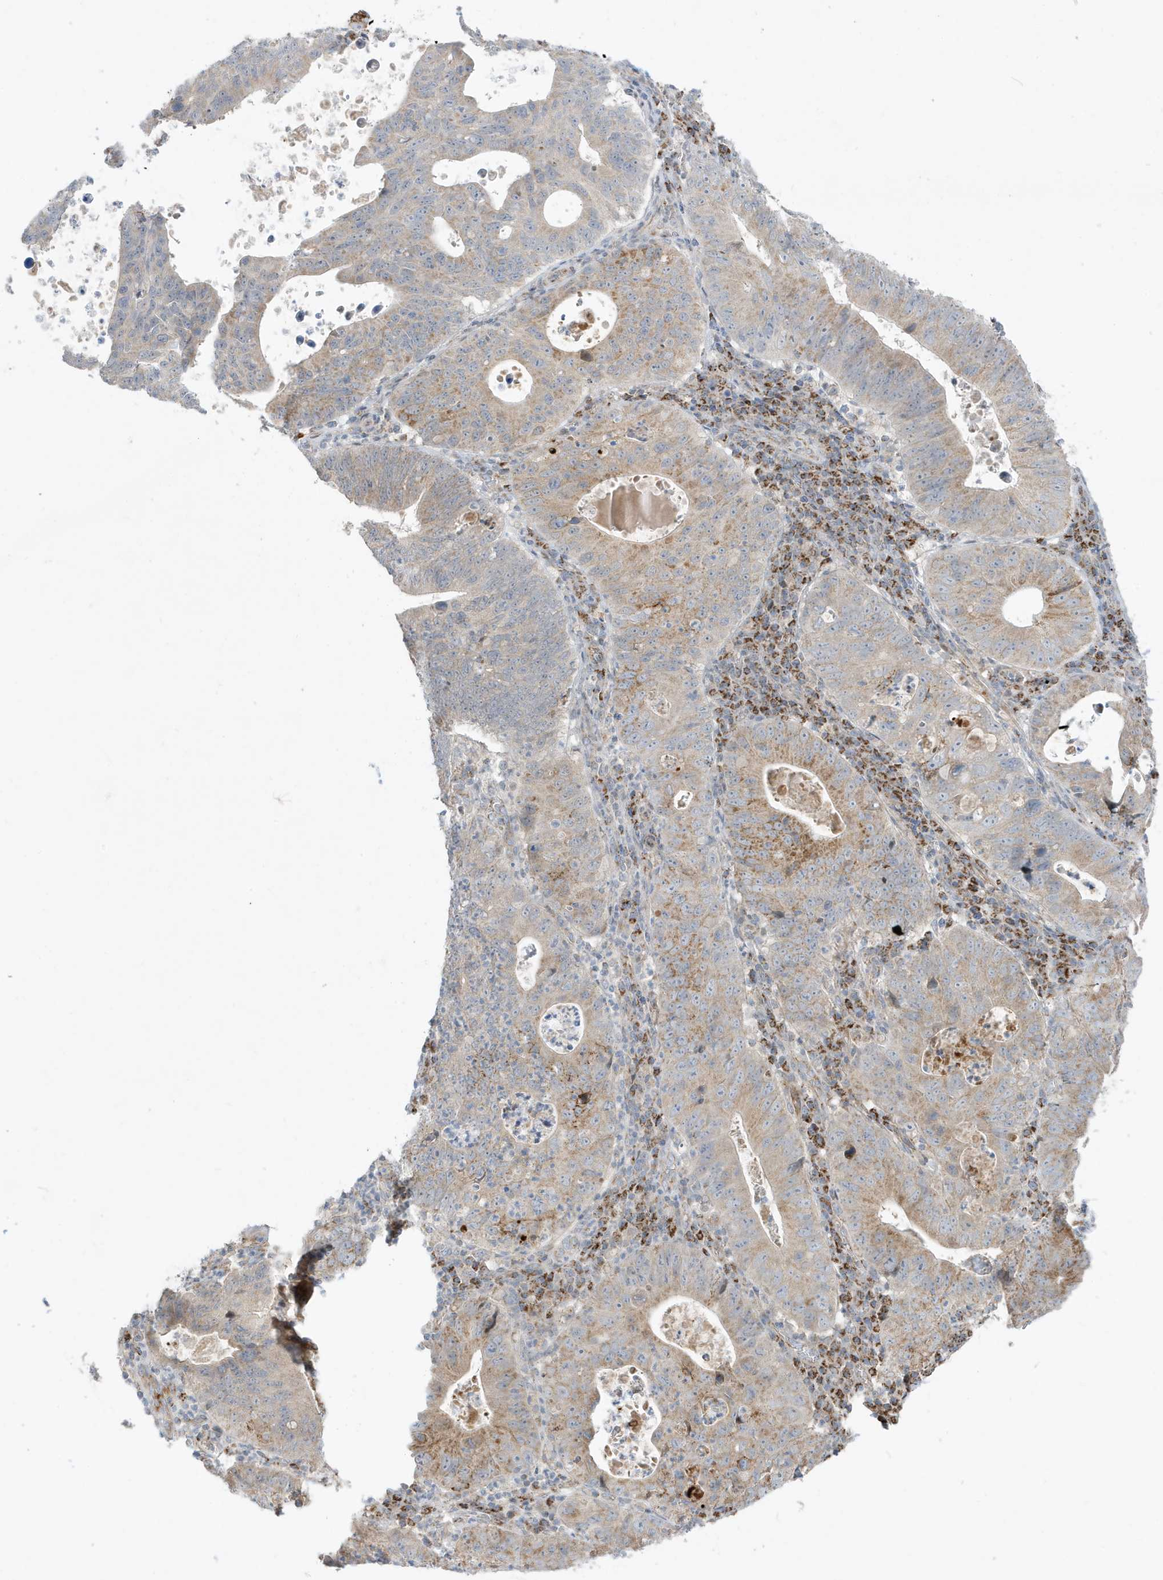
{"staining": {"intensity": "moderate", "quantity": "25%-75%", "location": "cytoplasmic/membranous"}, "tissue": "stomach cancer", "cell_type": "Tumor cells", "image_type": "cancer", "snomed": [{"axis": "morphology", "description": "Adenocarcinoma, NOS"}, {"axis": "topography", "description": "Stomach"}], "caption": "There is medium levels of moderate cytoplasmic/membranous positivity in tumor cells of stomach adenocarcinoma, as demonstrated by immunohistochemical staining (brown color).", "gene": "IFT57", "patient": {"sex": "male", "age": 59}}